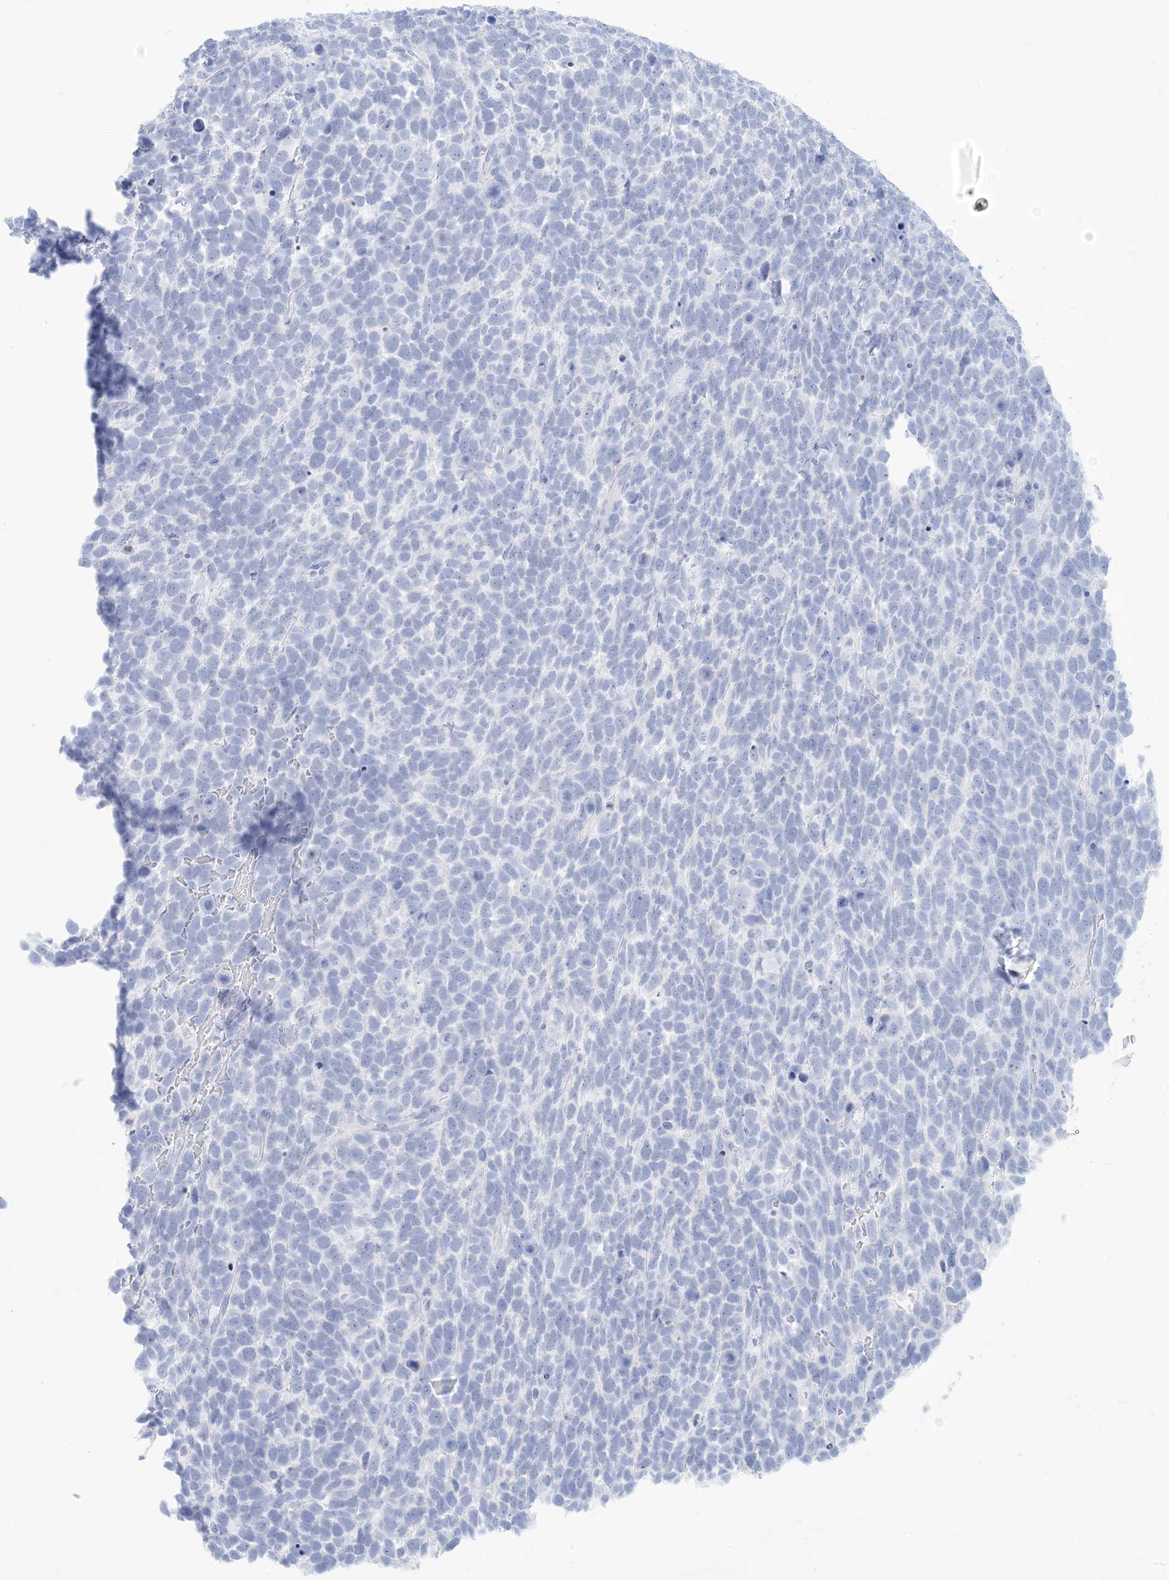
{"staining": {"intensity": "negative", "quantity": "none", "location": "none"}, "tissue": "urothelial cancer", "cell_type": "Tumor cells", "image_type": "cancer", "snomed": [{"axis": "morphology", "description": "Urothelial carcinoma, High grade"}, {"axis": "topography", "description": "Urinary bladder"}], "caption": "This is an IHC image of urothelial cancer. There is no expression in tumor cells.", "gene": "SH3YL1", "patient": {"sex": "female", "age": 82}}